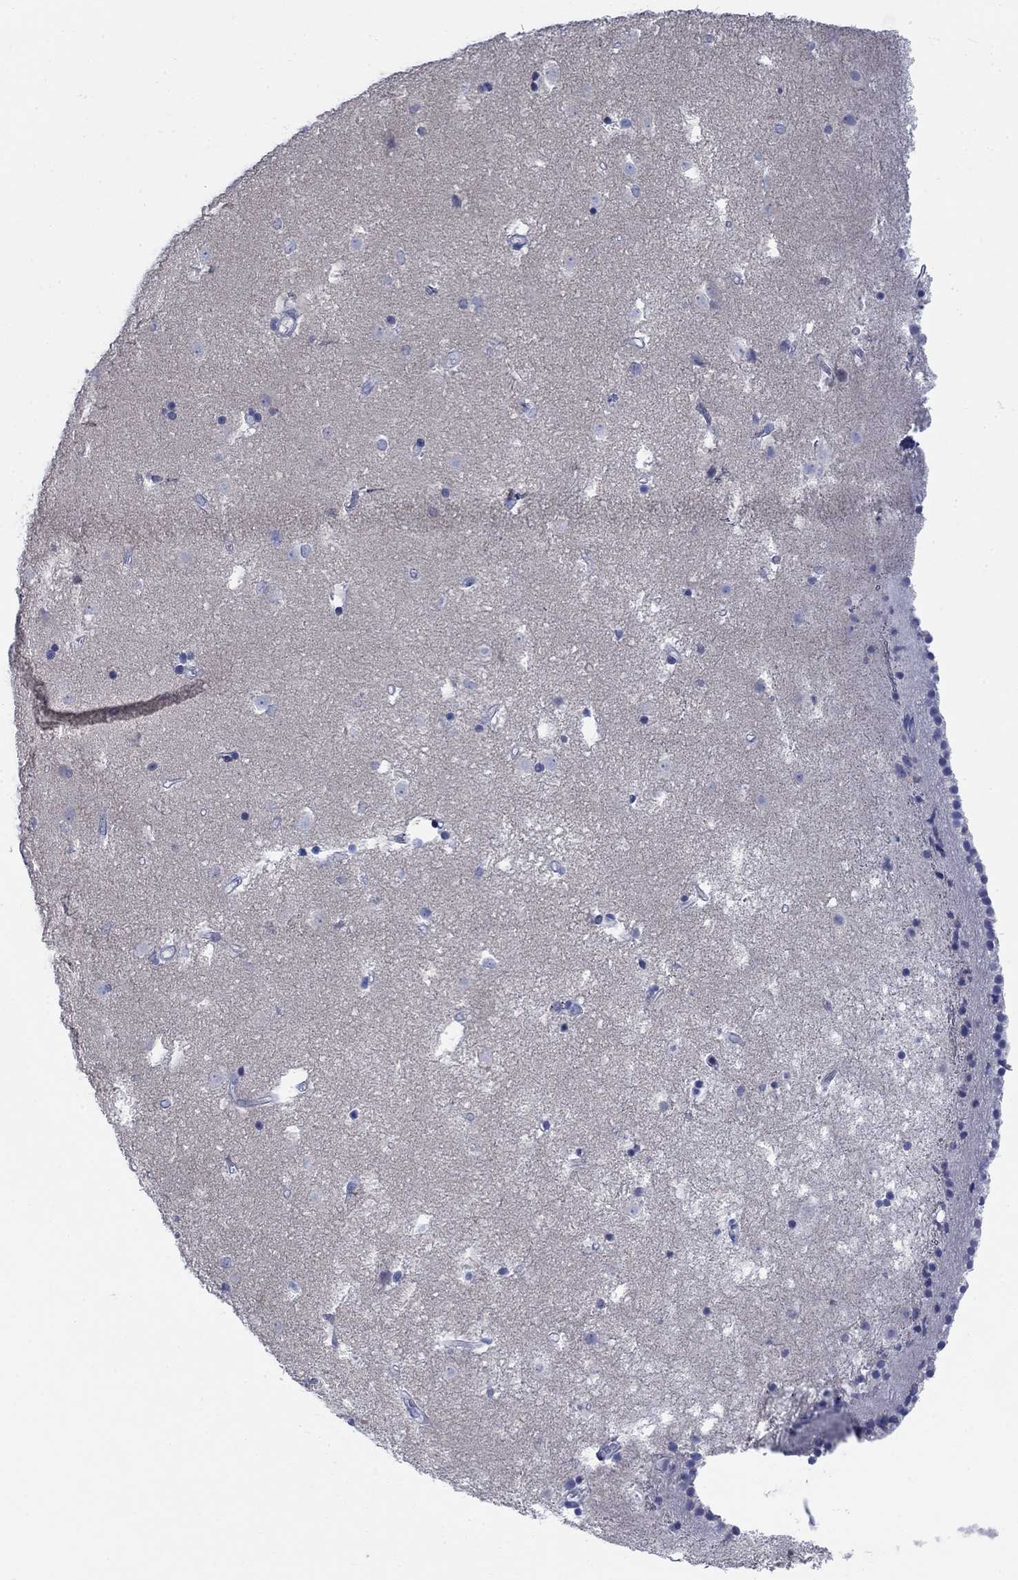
{"staining": {"intensity": "negative", "quantity": "none", "location": "none"}, "tissue": "caudate", "cell_type": "Glial cells", "image_type": "normal", "snomed": [{"axis": "morphology", "description": "Normal tissue, NOS"}, {"axis": "topography", "description": "Lateral ventricle wall"}], "caption": "Caudate was stained to show a protein in brown. There is no significant positivity in glial cells. Nuclei are stained in blue.", "gene": "IGF2BP3", "patient": {"sex": "female", "age": 71}}